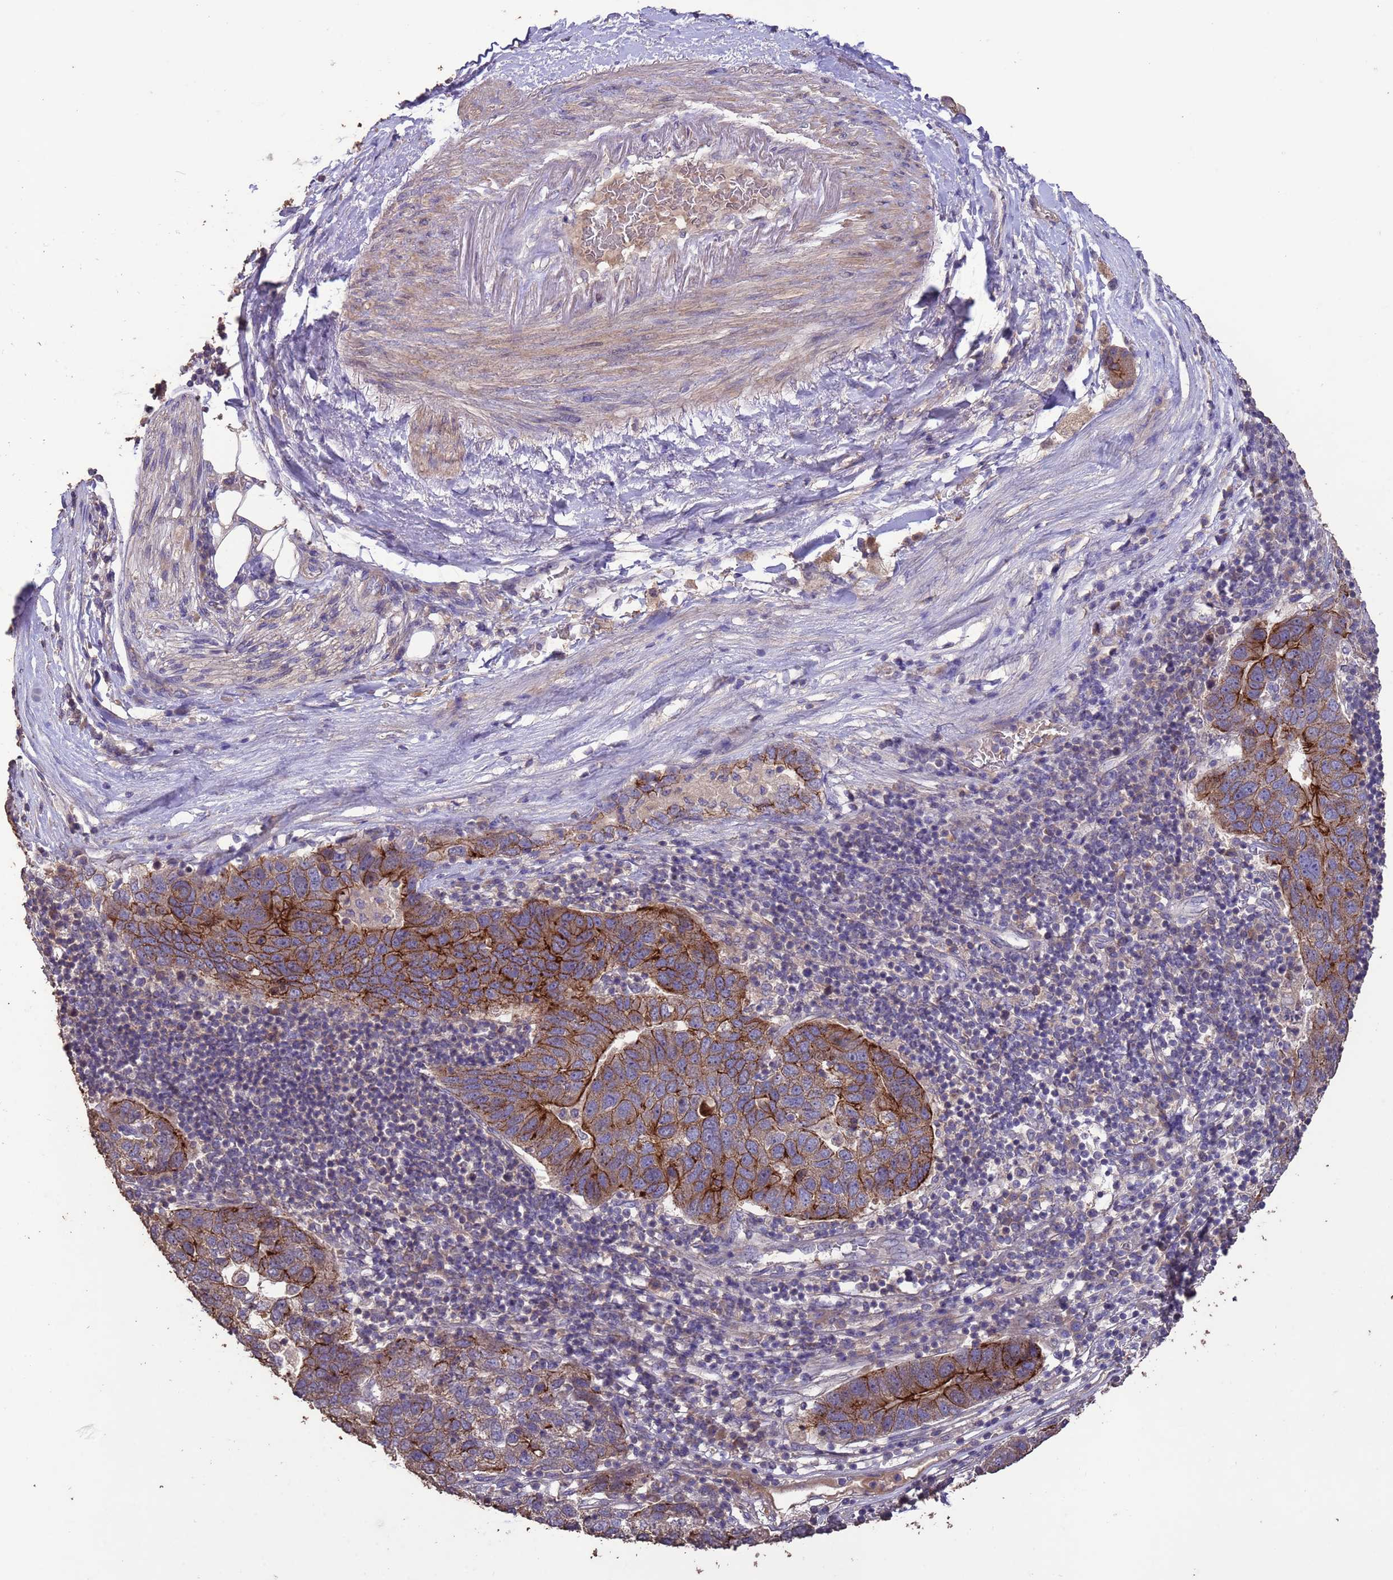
{"staining": {"intensity": "strong", "quantity": "25%-75%", "location": "cytoplasmic/membranous"}, "tissue": "pancreatic cancer", "cell_type": "Tumor cells", "image_type": "cancer", "snomed": [{"axis": "morphology", "description": "Adenocarcinoma, NOS"}, {"axis": "topography", "description": "Pancreas"}], "caption": "Strong cytoplasmic/membranous protein expression is identified in about 25%-75% of tumor cells in adenocarcinoma (pancreatic). (DAB (3,3'-diaminobenzidine) = brown stain, brightfield microscopy at high magnification).", "gene": "SLC9B2", "patient": {"sex": "female", "age": 61}}